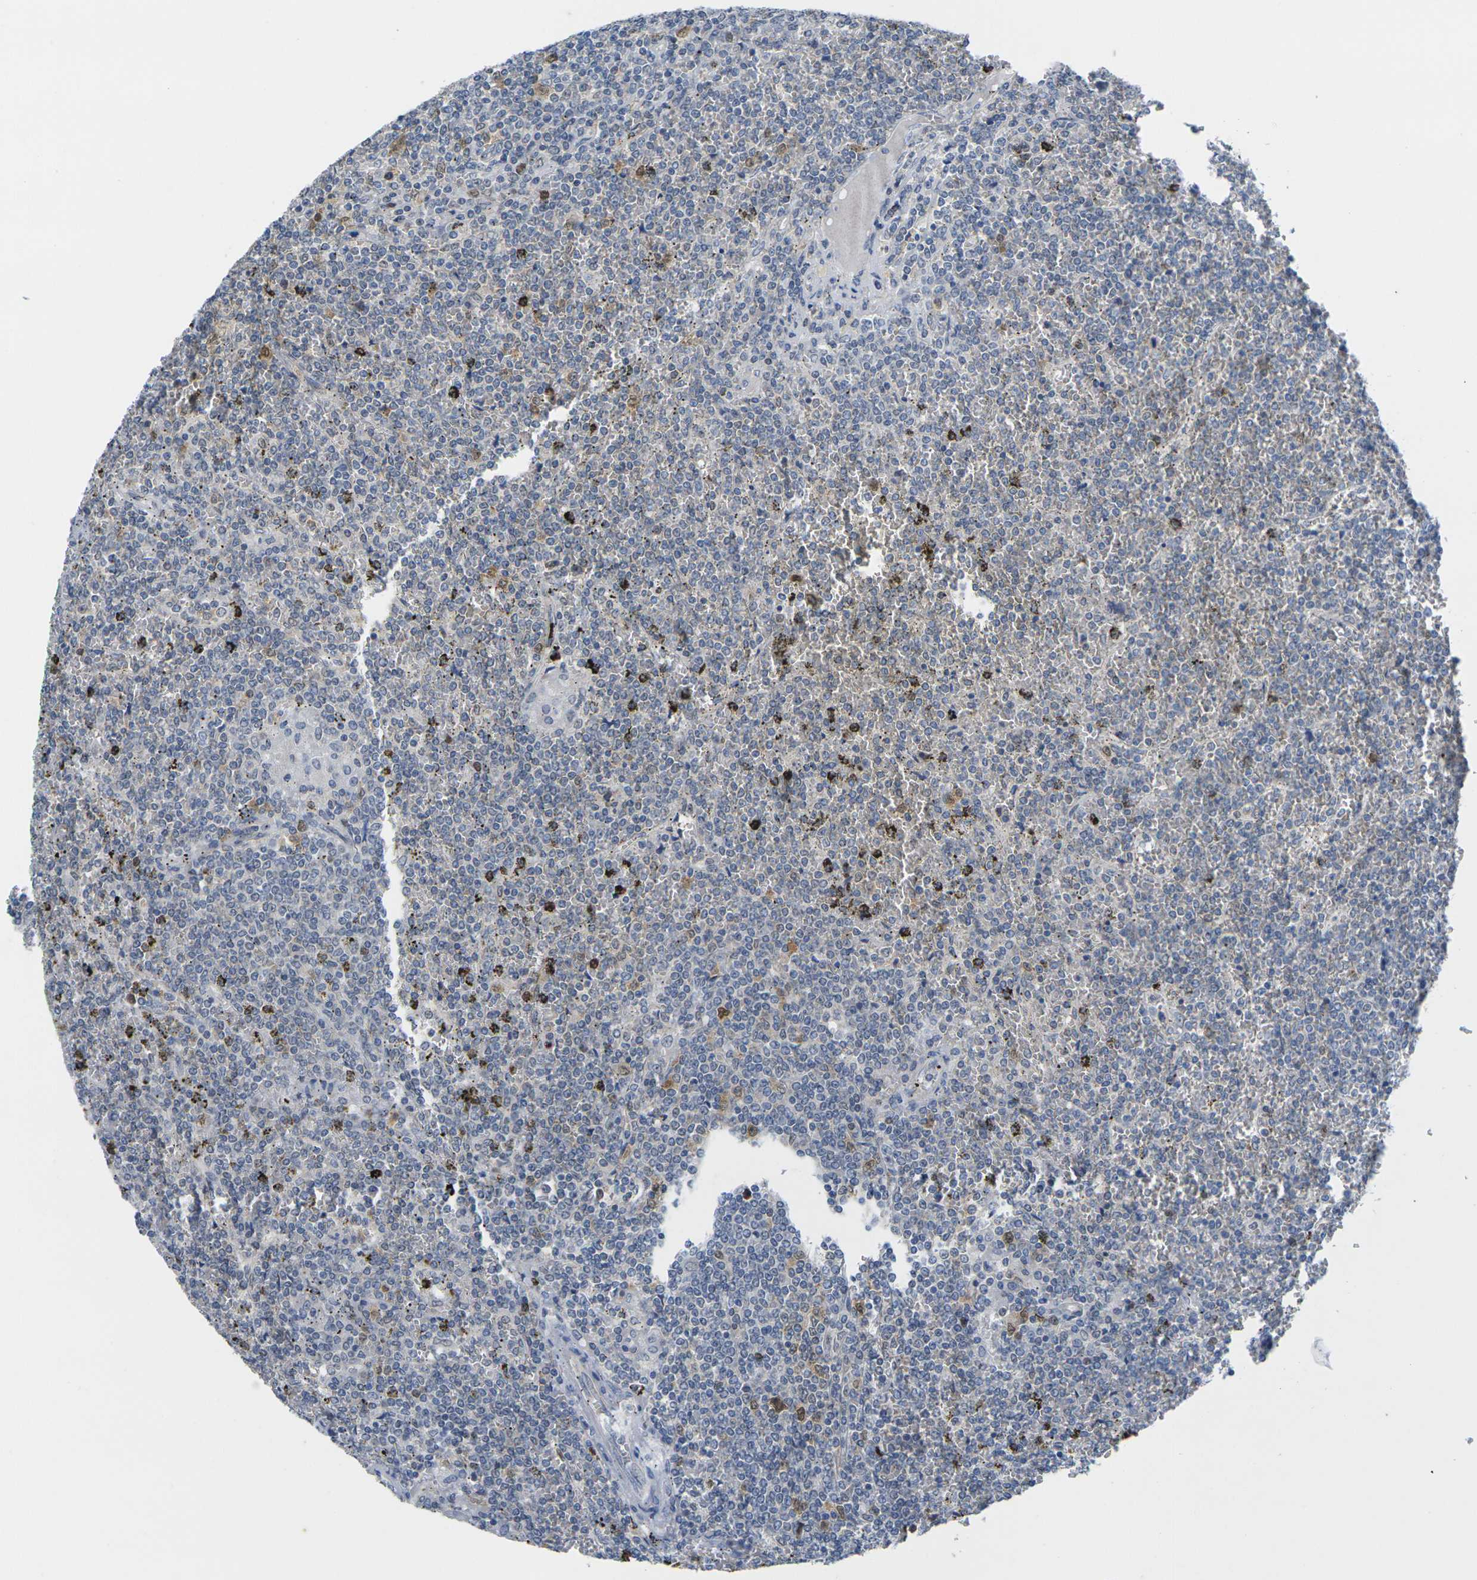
{"staining": {"intensity": "moderate", "quantity": "<25%", "location": "nuclear"}, "tissue": "lymphoma", "cell_type": "Tumor cells", "image_type": "cancer", "snomed": [{"axis": "morphology", "description": "Malignant lymphoma, non-Hodgkin's type, Low grade"}, {"axis": "topography", "description": "Spleen"}], "caption": "This histopathology image exhibits immunohistochemistry (IHC) staining of human low-grade malignant lymphoma, non-Hodgkin's type, with low moderate nuclear staining in approximately <25% of tumor cells.", "gene": "CDK2", "patient": {"sex": "female", "age": 19}}